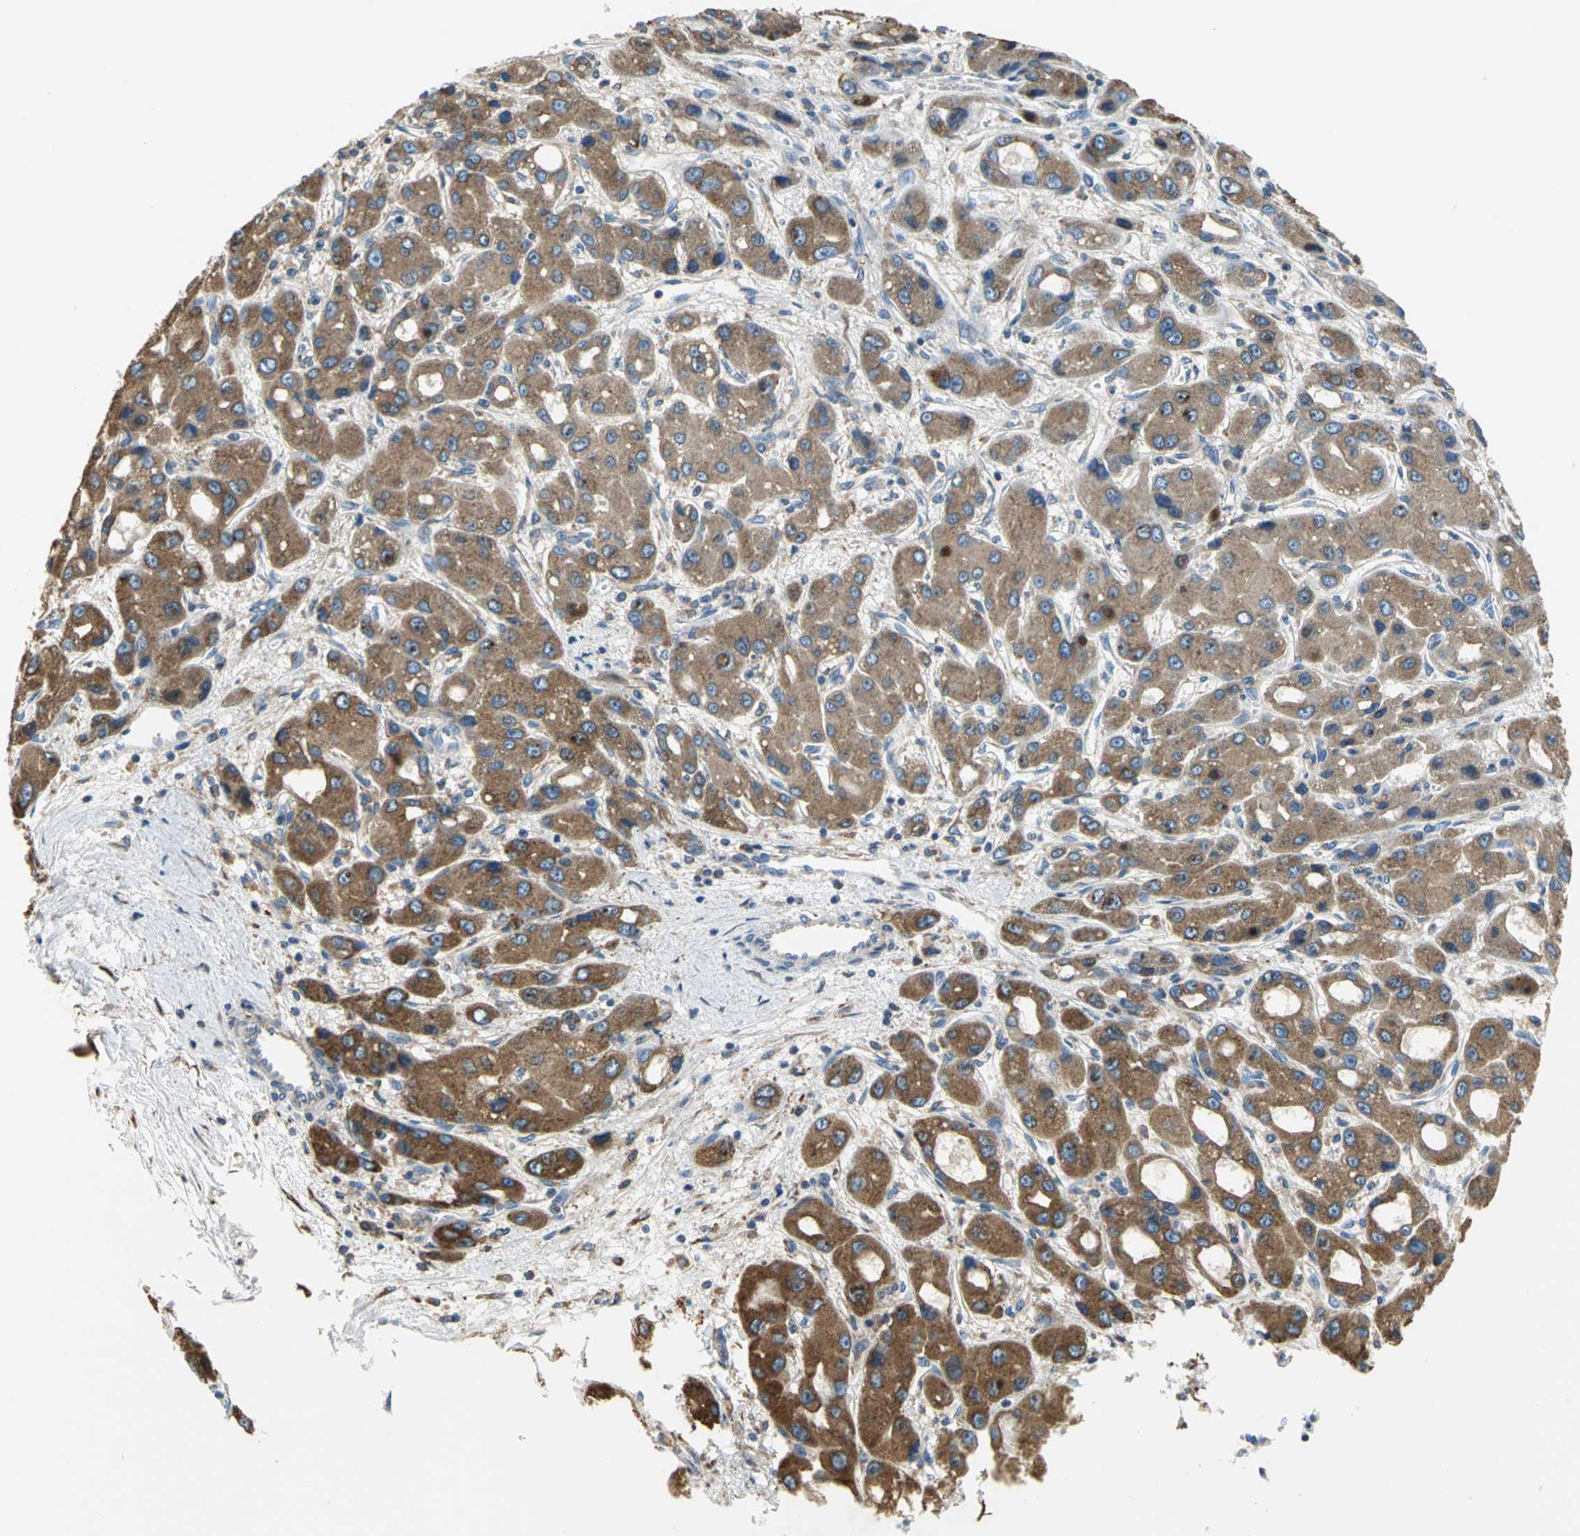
{"staining": {"intensity": "strong", "quantity": ">75%", "location": "cytoplasmic/membranous"}, "tissue": "liver cancer", "cell_type": "Tumor cells", "image_type": "cancer", "snomed": [{"axis": "morphology", "description": "Carcinoma, Hepatocellular, NOS"}, {"axis": "topography", "description": "Liver"}], "caption": "A histopathology image of human hepatocellular carcinoma (liver) stained for a protein shows strong cytoplasmic/membranous brown staining in tumor cells. Using DAB (3,3'-diaminobenzidine) (brown) and hematoxylin (blue) stains, captured at high magnification using brightfield microscopy.", "gene": "SDF2L1", "patient": {"sex": "male", "age": 55}}